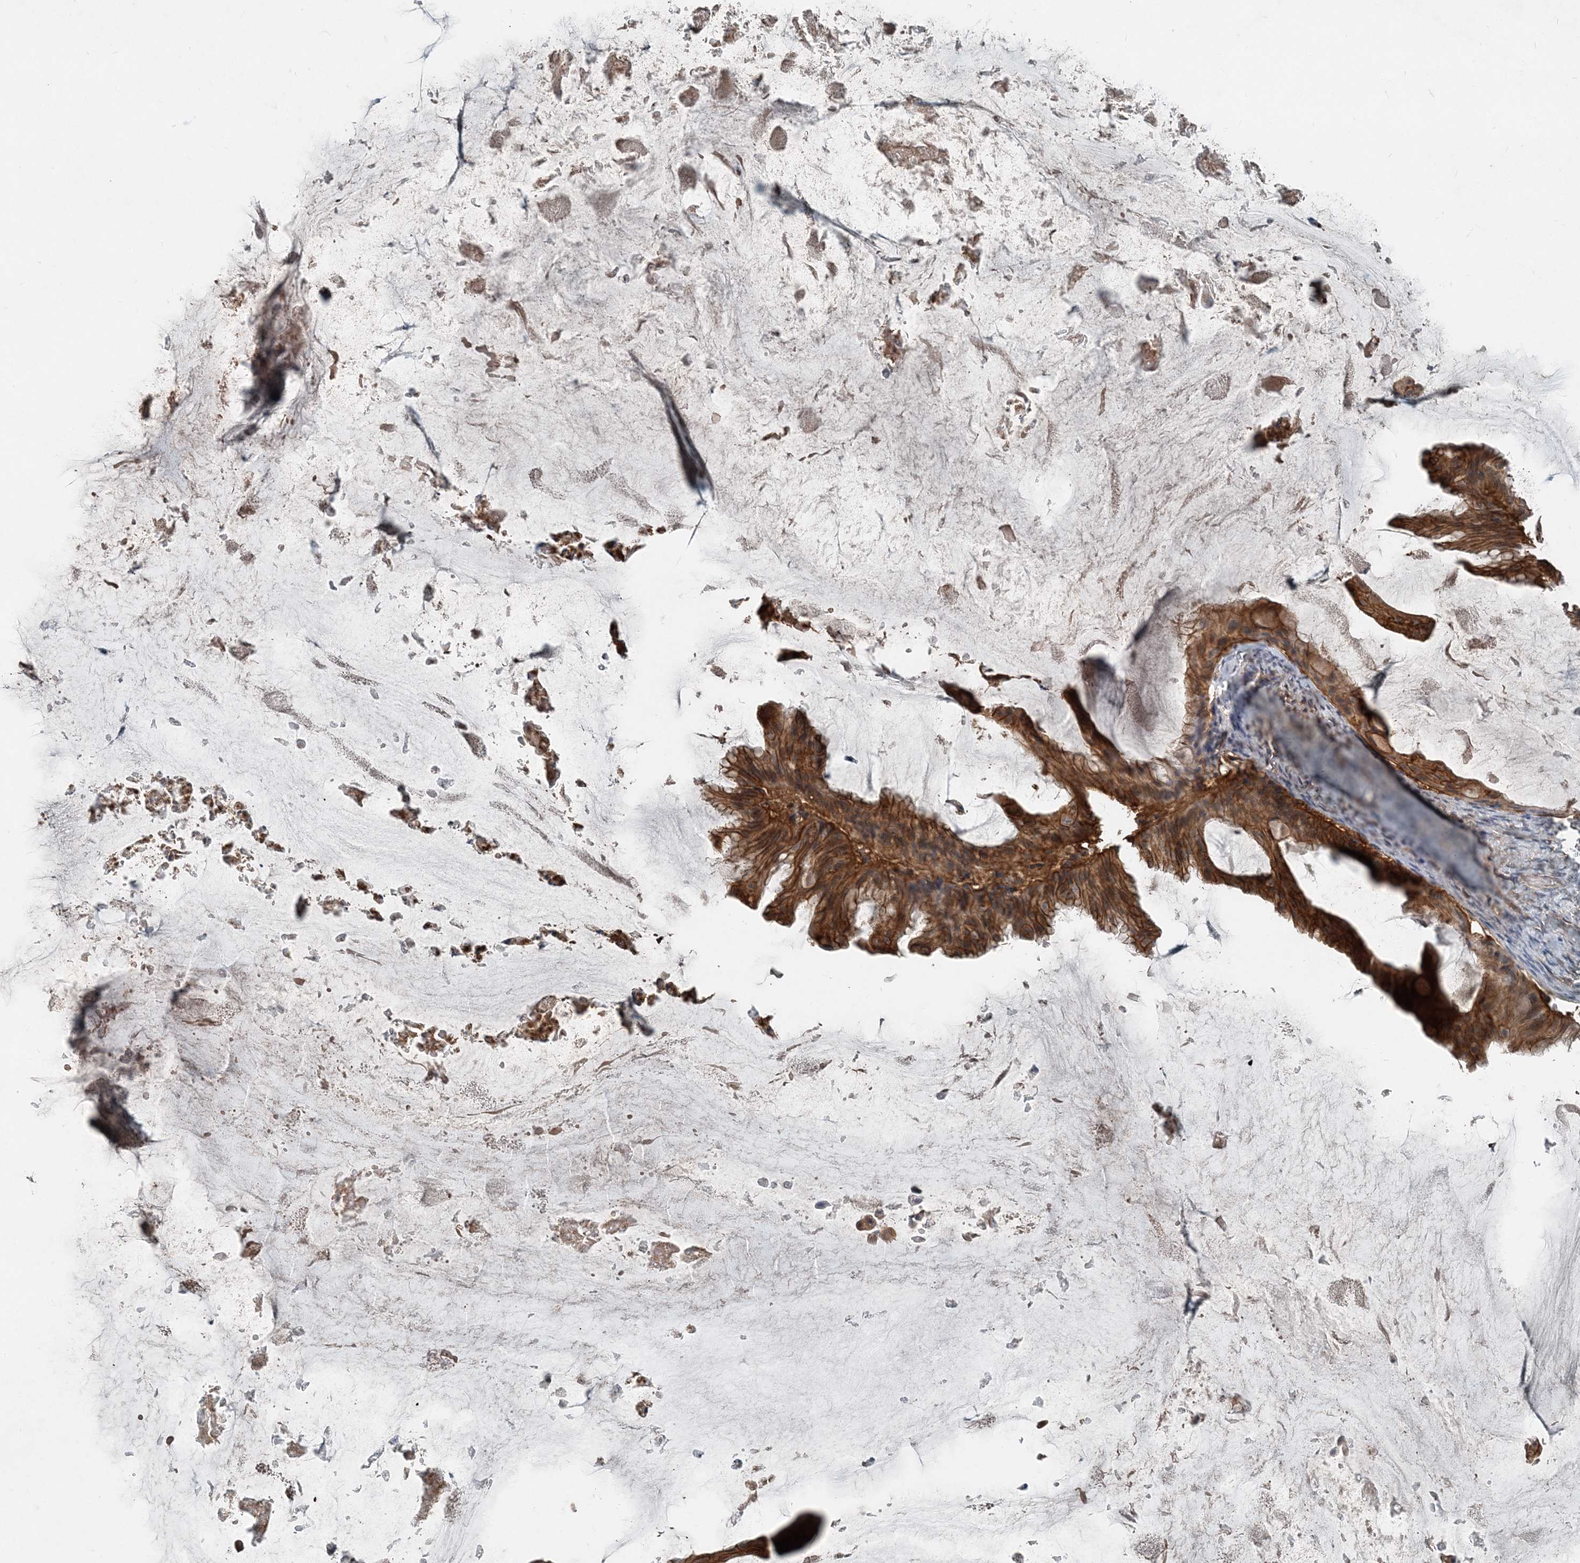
{"staining": {"intensity": "moderate", "quantity": ">75%", "location": "cytoplasmic/membranous"}, "tissue": "ovarian cancer", "cell_type": "Tumor cells", "image_type": "cancer", "snomed": [{"axis": "morphology", "description": "Cystadenocarcinoma, mucinous, NOS"}, {"axis": "topography", "description": "Ovary"}], "caption": "Immunohistochemistry micrograph of human ovarian cancer stained for a protein (brown), which shows medium levels of moderate cytoplasmic/membranous positivity in approximately >75% of tumor cells.", "gene": "SMPD3", "patient": {"sex": "female", "age": 61}}